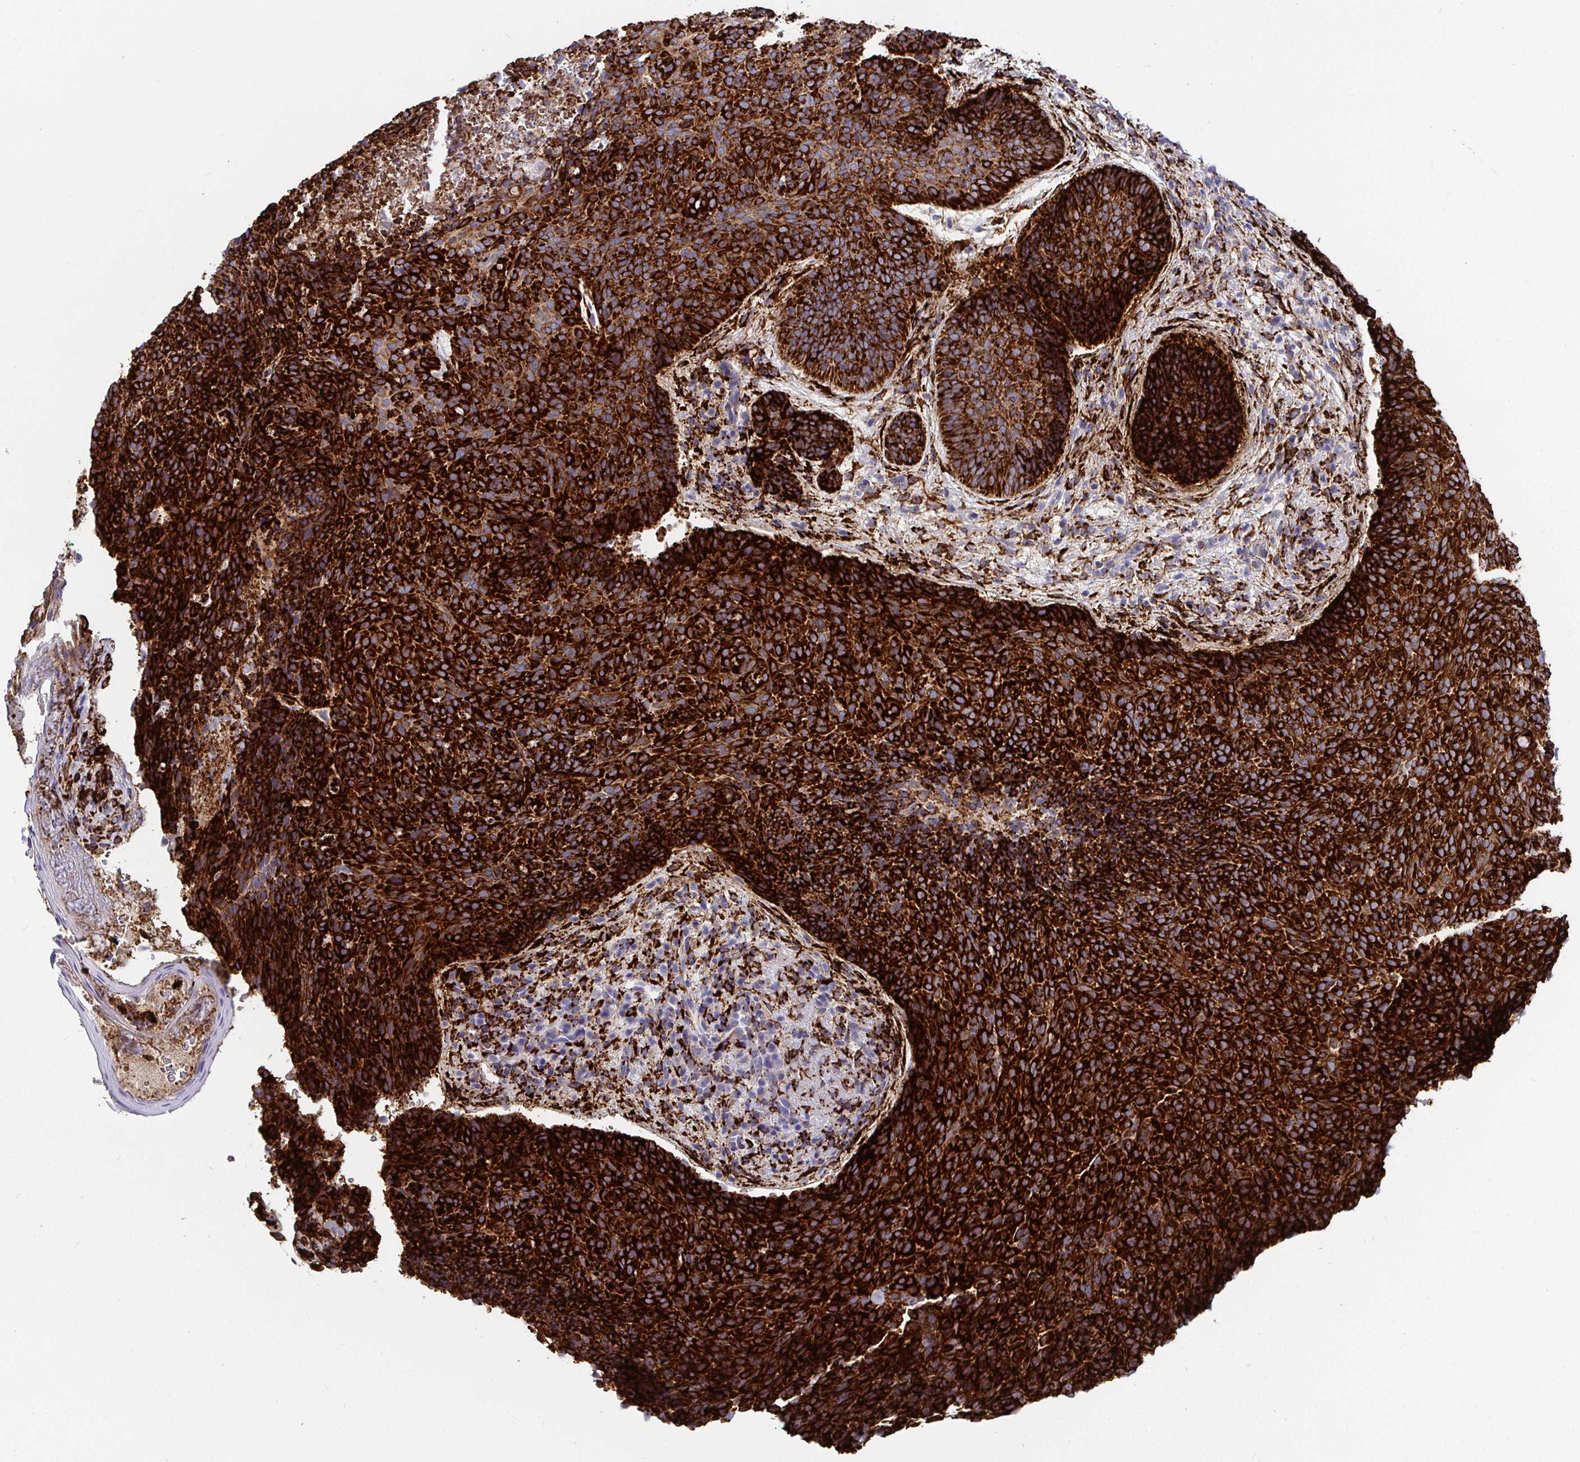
{"staining": {"intensity": "strong", "quantity": ">75%", "location": "cytoplasmic/membranous"}, "tissue": "skin cancer", "cell_type": "Tumor cells", "image_type": "cancer", "snomed": [{"axis": "morphology", "description": "Basal cell carcinoma"}, {"axis": "topography", "description": "Skin"}, {"axis": "topography", "description": "Skin of head"}], "caption": "Immunohistochemical staining of skin cancer (basal cell carcinoma) shows high levels of strong cytoplasmic/membranous expression in about >75% of tumor cells.", "gene": "P4HA2", "patient": {"sex": "female", "age": 92}}